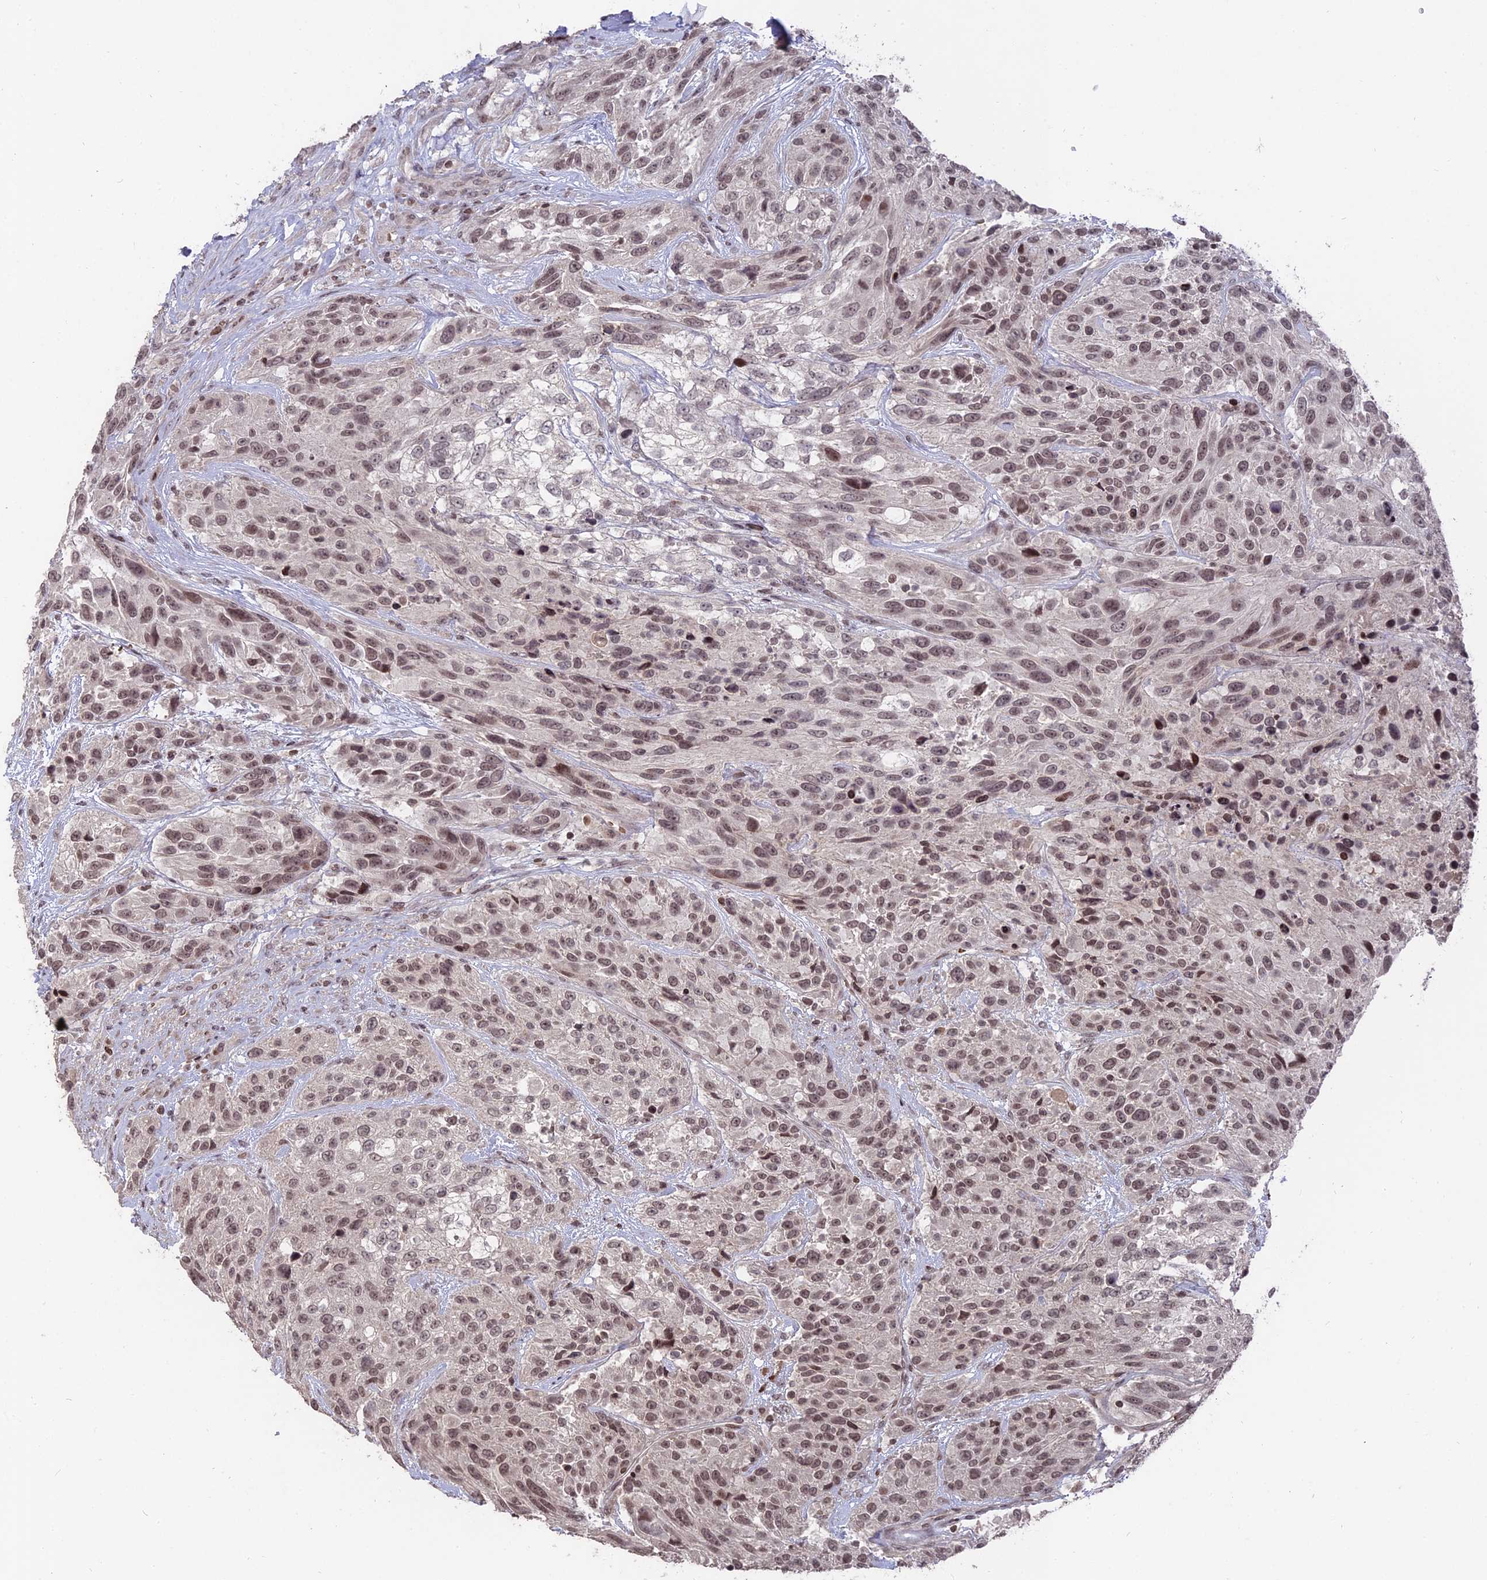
{"staining": {"intensity": "weak", "quantity": ">75%", "location": "nuclear"}, "tissue": "urothelial cancer", "cell_type": "Tumor cells", "image_type": "cancer", "snomed": [{"axis": "morphology", "description": "Urothelial carcinoma, High grade"}, {"axis": "topography", "description": "Urinary bladder"}], "caption": "Protein expression analysis of high-grade urothelial carcinoma demonstrates weak nuclear positivity in approximately >75% of tumor cells. Nuclei are stained in blue.", "gene": "NR1H3", "patient": {"sex": "female", "age": 70}}